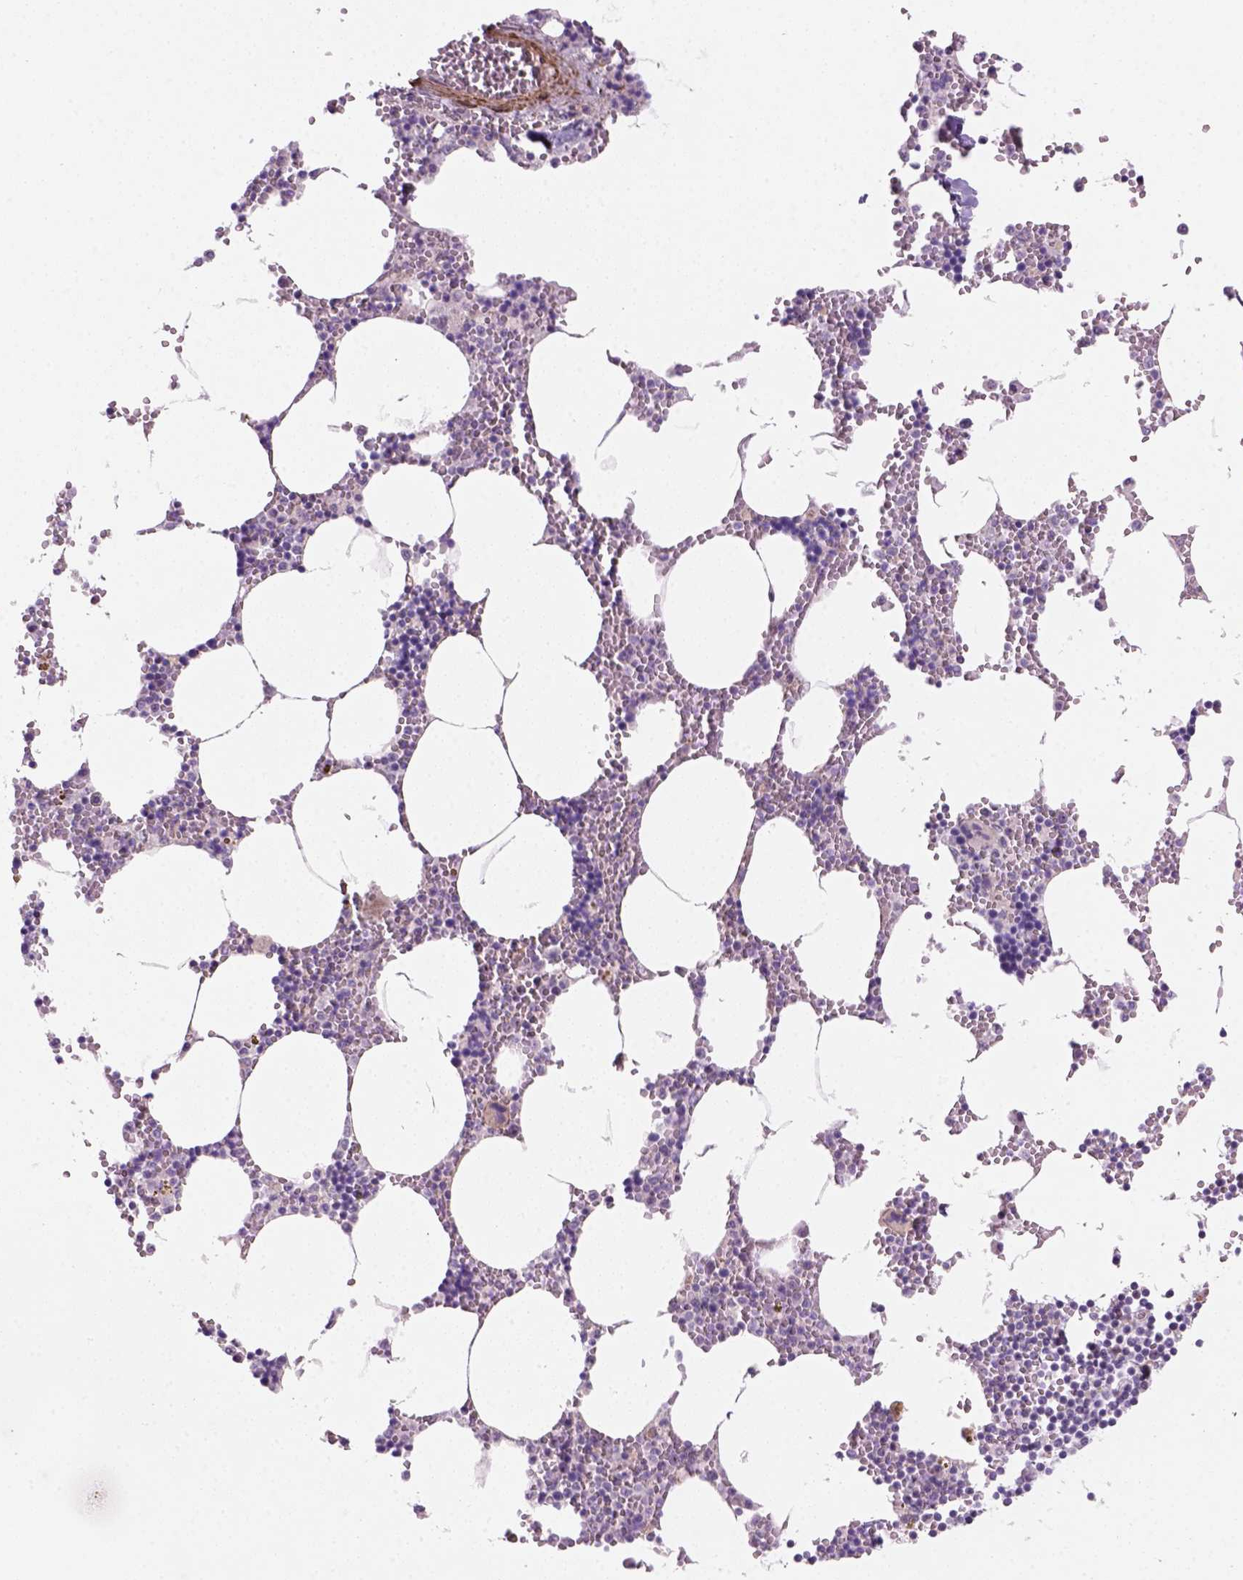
{"staining": {"intensity": "moderate", "quantity": "<25%", "location": "nuclear"}, "tissue": "bone marrow", "cell_type": "Hematopoietic cells", "image_type": "normal", "snomed": [{"axis": "morphology", "description": "Normal tissue, NOS"}, {"axis": "topography", "description": "Bone marrow"}], "caption": "Bone marrow stained with a brown dye reveals moderate nuclear positive positivity in approximately <25% of hematopoietic cells.", "gene": "RRS1", "patient": {"sex": "male", "age": 54}}